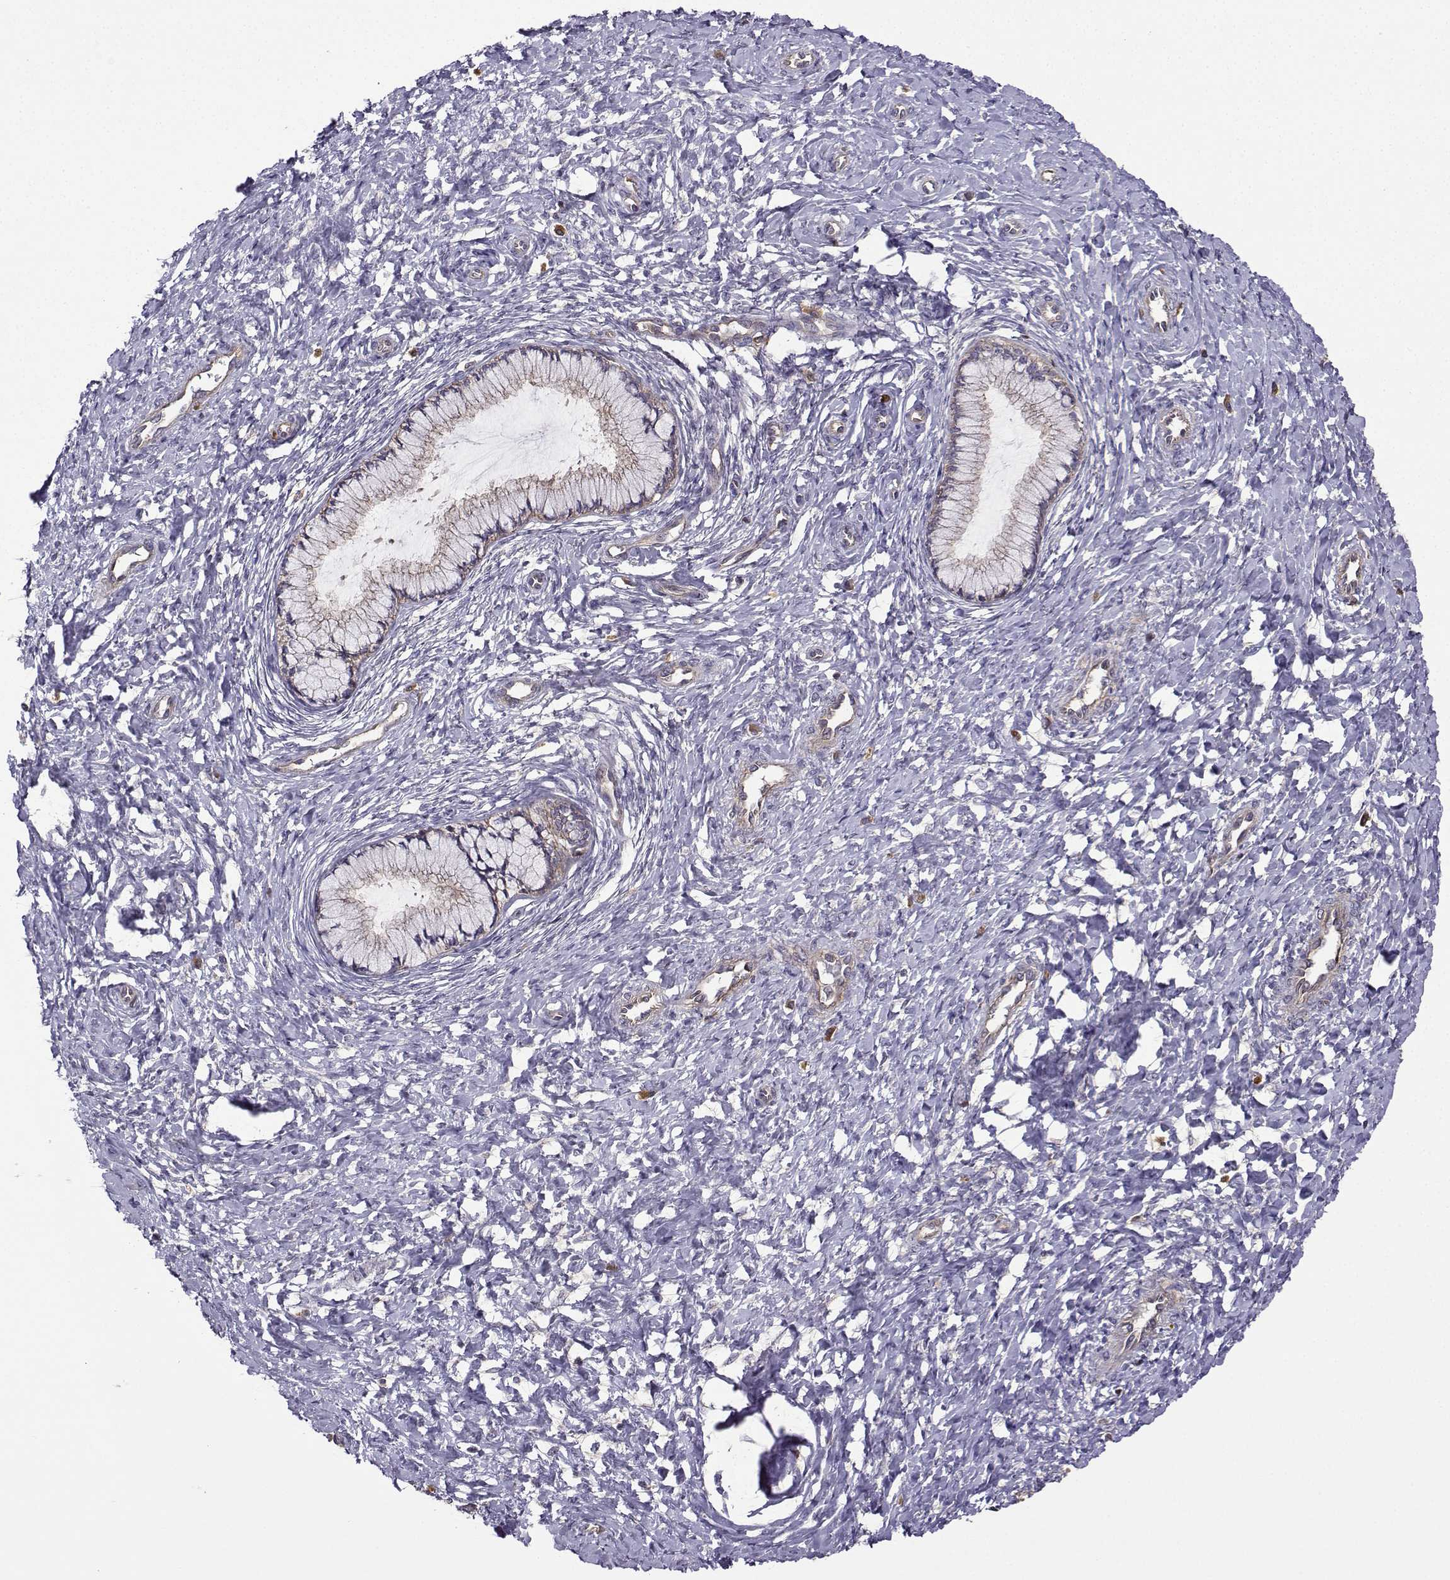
{"staining": {"intensity": "negative", "quantity": "none", "location": "none"}, "tissue": "cervix", "cell_type": "Glandular cells", "image_type": "normal", "snomed": [{"axis": "morphology", "description": "Normal tissue, NOS"}, {"axis": "topography", "description": "Cervix"}], "caption": "IHC of normal human cervix reveals no expression in glandular cells. Brightfield microscopy of immunohistochemistry (IHC) stained with DAB (3,3'-diaminobenzidine) (brown) and hematoxylin (blue), captured at high magnification.", "gene": "ITGB8", "patient": {"sex": "female", "age": 37}}